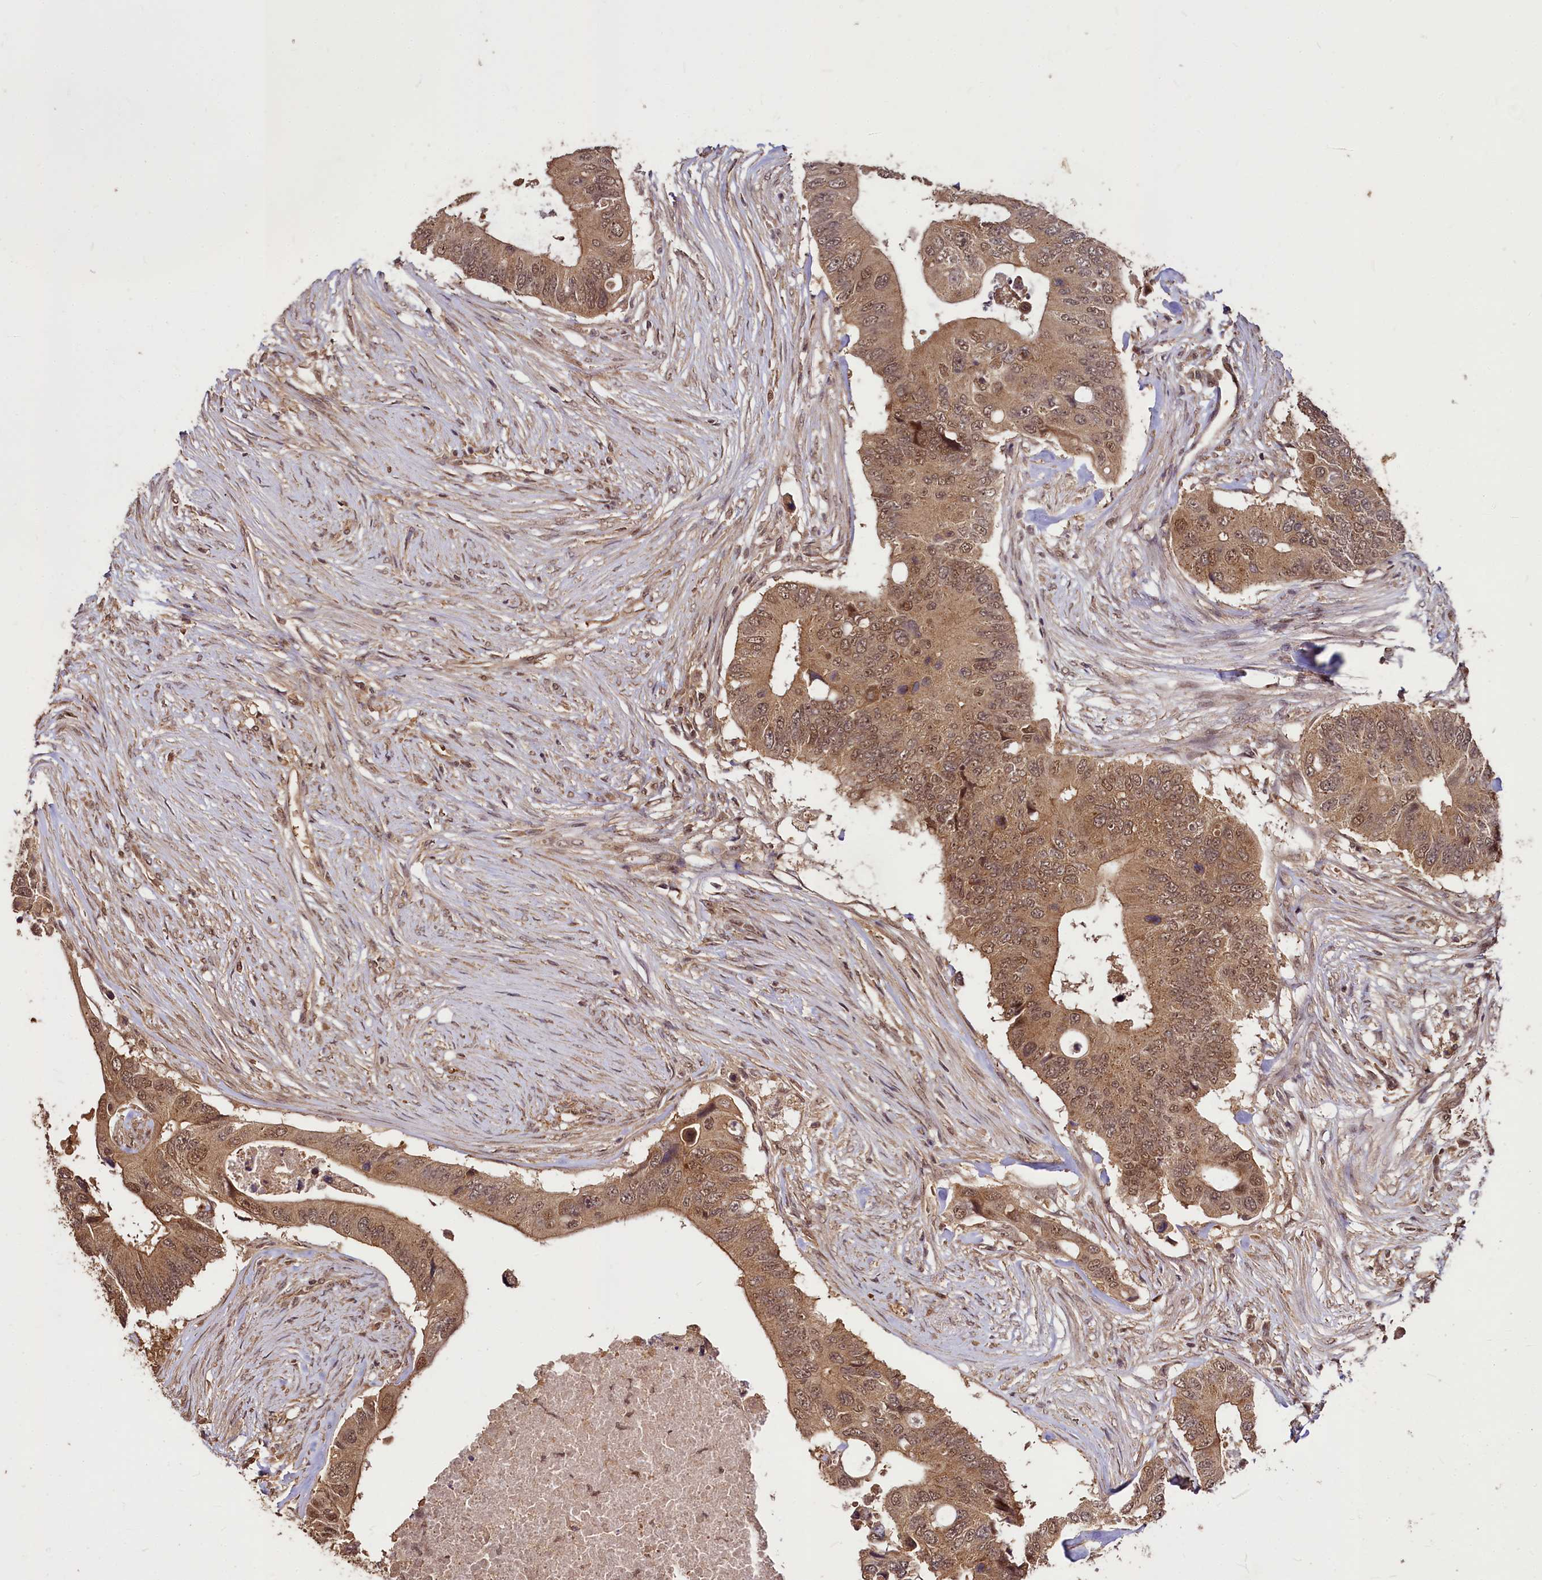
{"staining": {"intensity": "moderate", "quantity": ">75%", "location": "cytoplasmic/membranous,nuclear"}, "tissue": "colorectal cancer", "cell_type": "Tumor cells", "image_type": "cancer", "snomed": [{"axis": "morphology", "description": "Adenocarcinoma, NOS"}, {"axis": "topography", "description": "Colon"}], "caption": "Immunohistochemistry (IHC) of human colorectal cancer (adenocarcinoma) reveals medium levels of moderate cytoplasmic/membranous and nuclear positivity in about >75% of tumor cells.", "gene": "VPS51", "patient": {"sex": "male", "age": 71}}